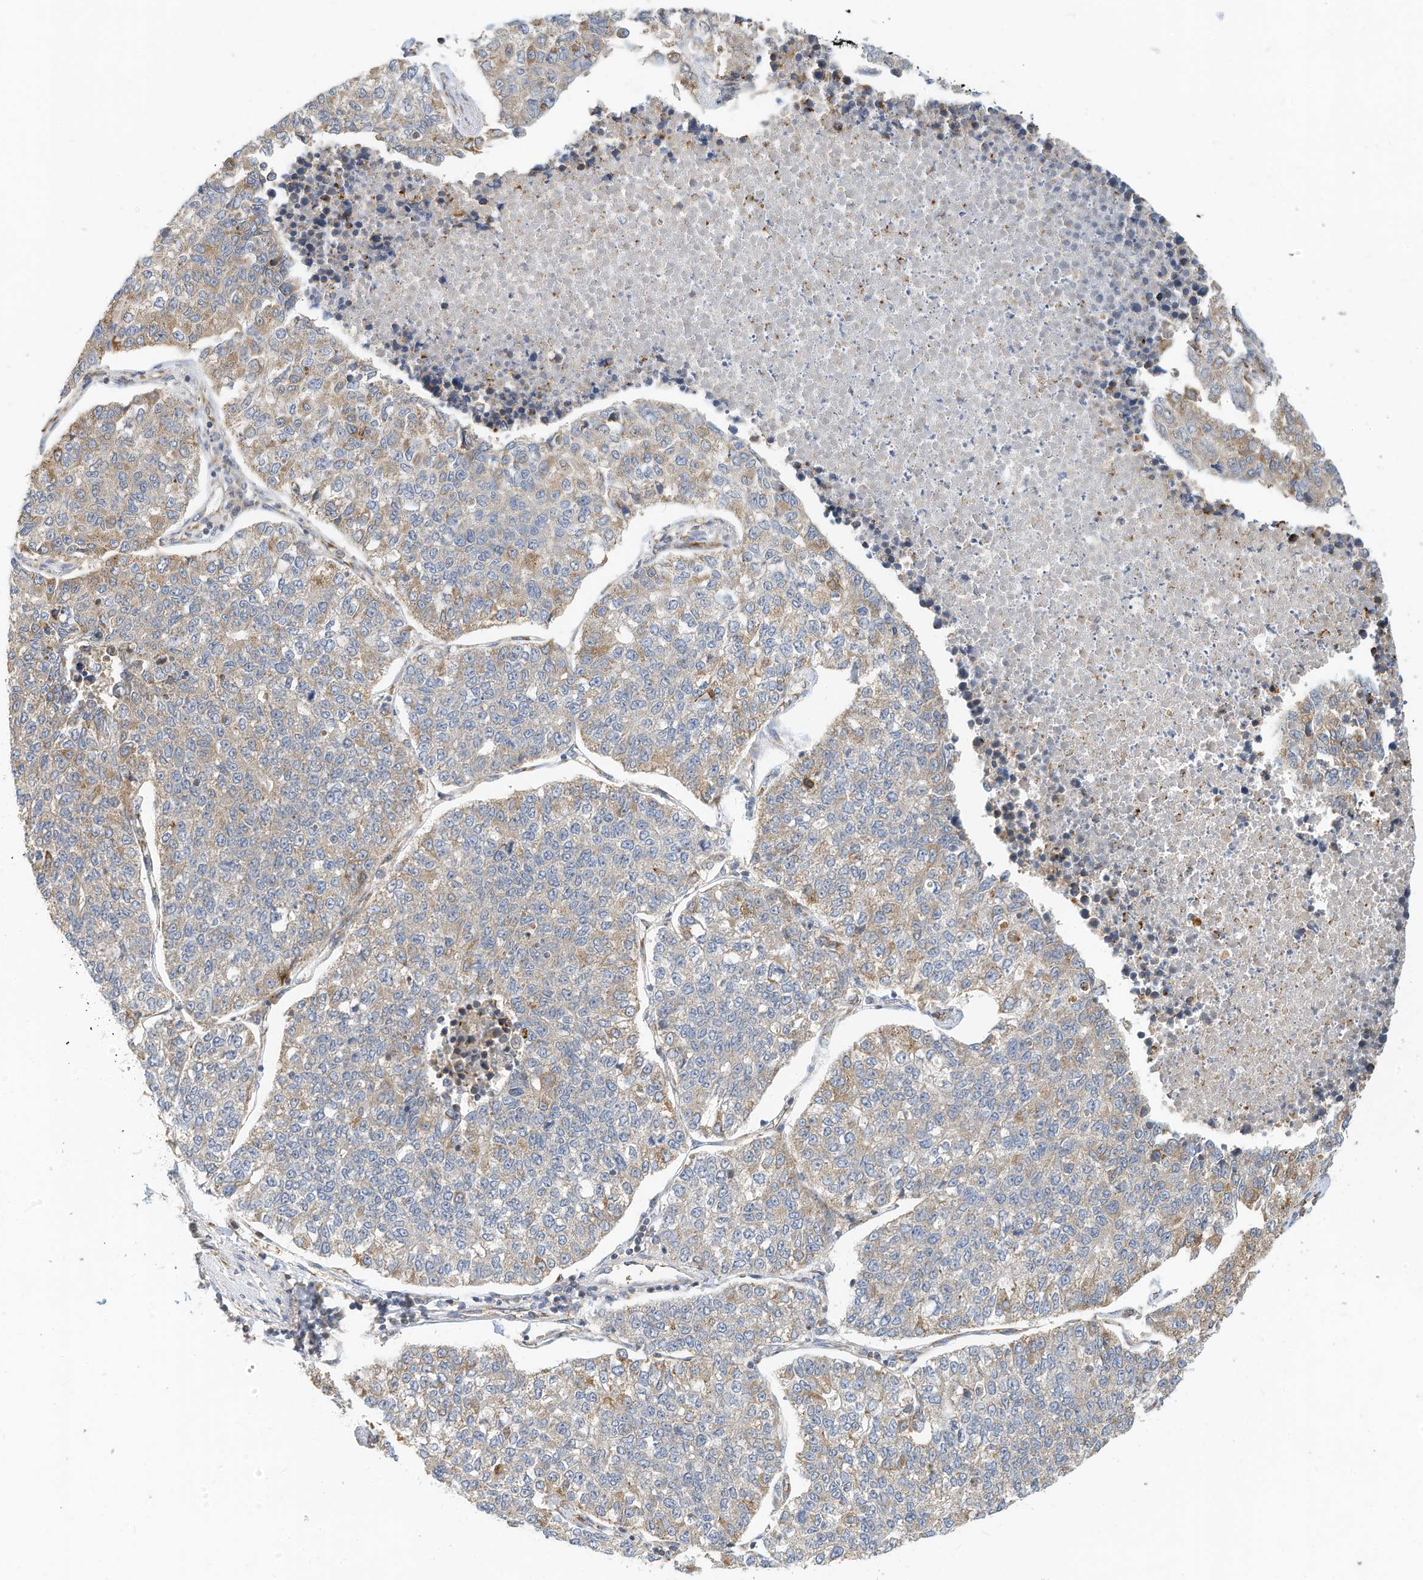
{"staining": {"intensity": "moderate", "quantity": "<25%", "location": "cytoplasmic/membranous"}, "tissue": "lung cancer", "cell_type": "Tumor cells", "image_type": "cancer", "snomed": [{"axis": "morphology", "description": "Adenocarcinoma, NOS"}, {"axis": "topography", "description": "Lung"}], "caption": "The micrograph shows staining of adenocarcinoma (lung), revealing moderate cytoplasmic/membranous protein positivity (brown color) within tumor cells. (Brightfield microscopy of DAB IHC at high magnification).", "gene": "METTL6", "patient": {"sex": "male", "age": 49}}